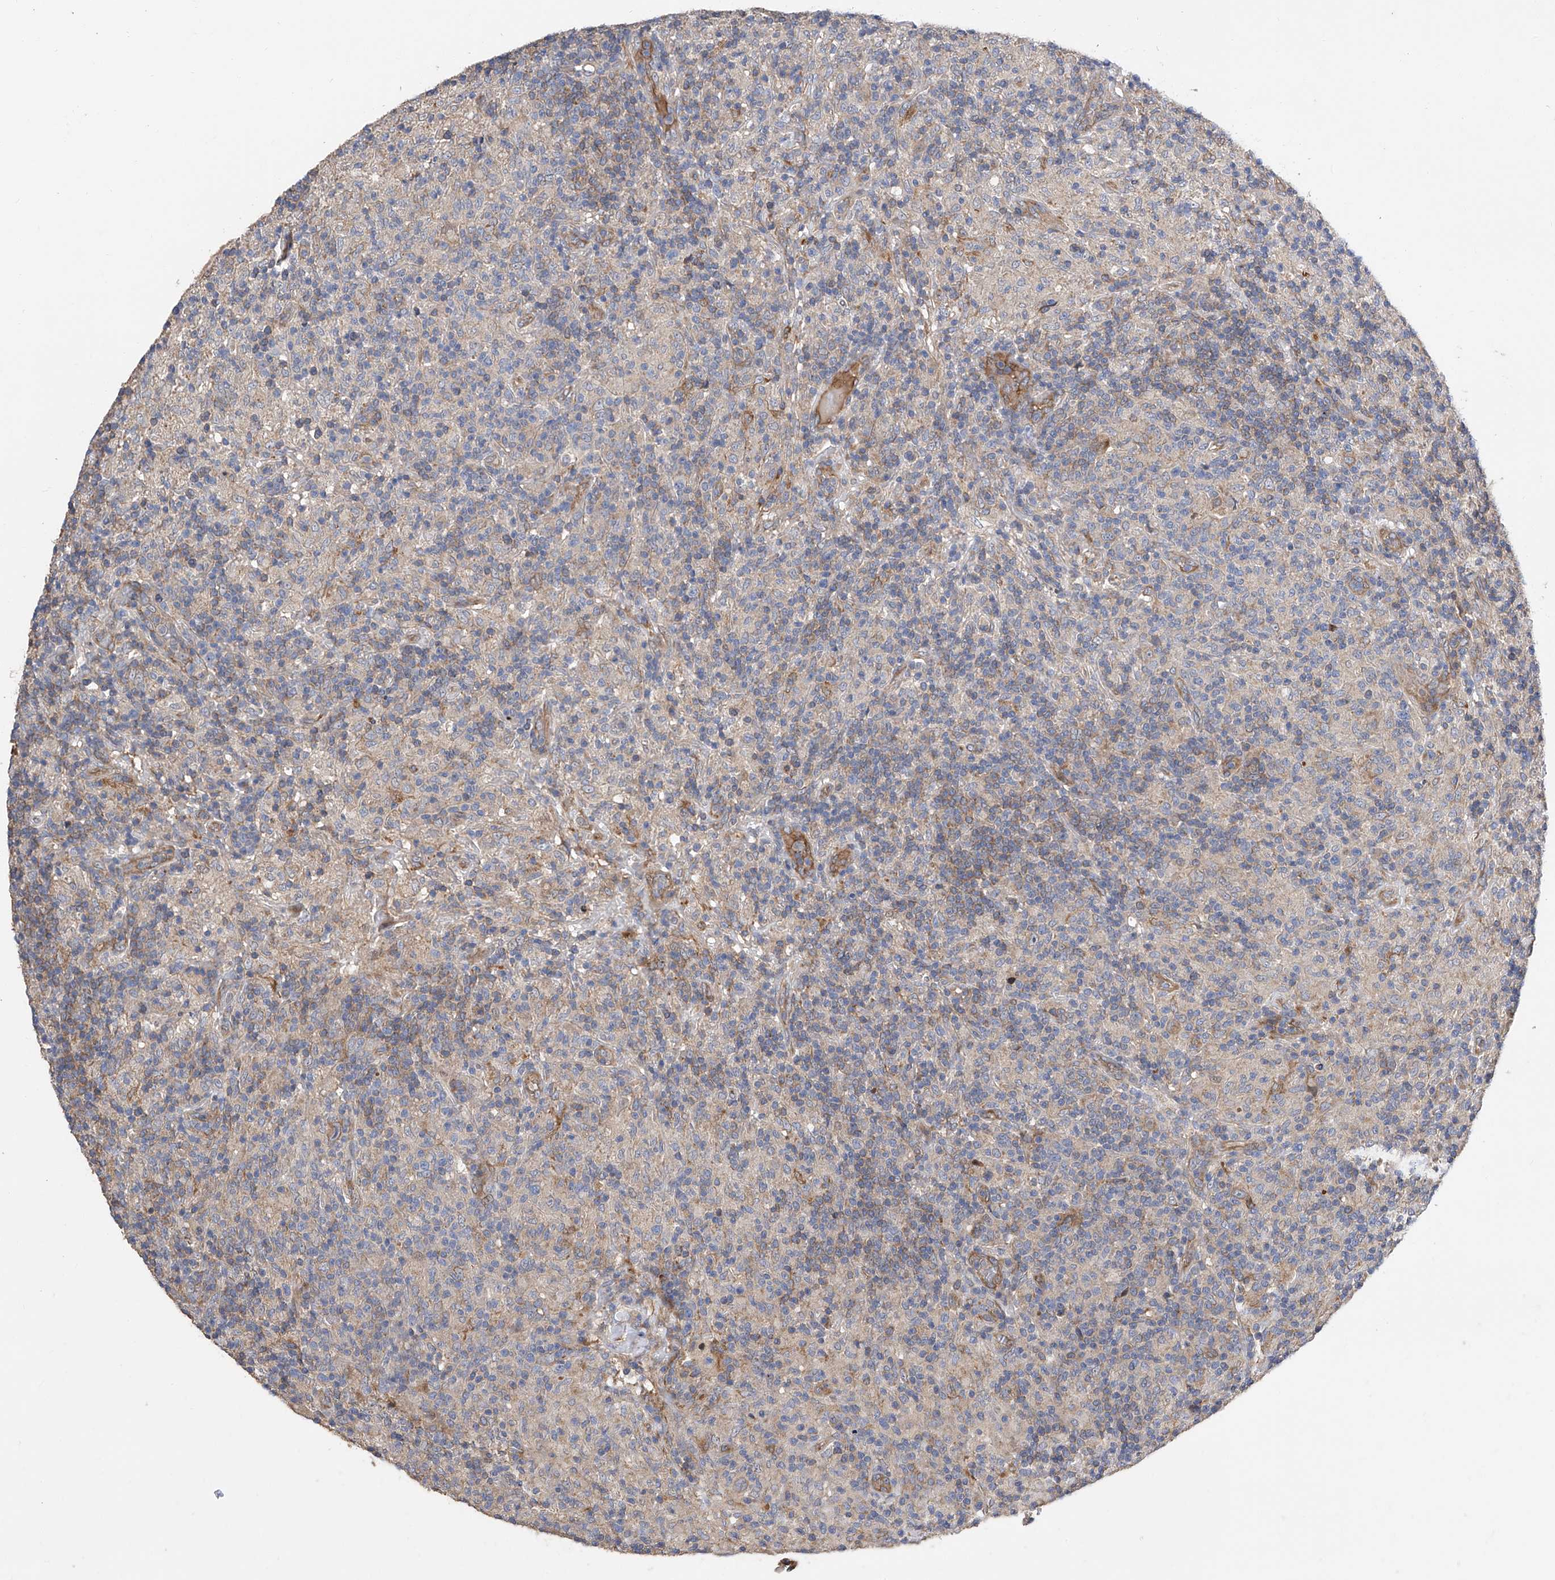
{"staining": {"intensity": "negative", "quantity": "none", "location": "none"}, "tissue": "lymphoma", "cell_type": "Tumor cells", "image_type": "cancer", "snomed": [{"axis": "morphology", "description": "Hodgkin's disease, NOS"}, {"axis": "topography", "description": "Lymph node"}], "caption": "Immunohistochemistry (IHC) image of Hodgkin's disease stained for a protein (brown), which reveals no expression in tumor cells. Nuclei are stained in blue.", "gene": "PTK2", "patient": {"sex": "male", "age": 70}}